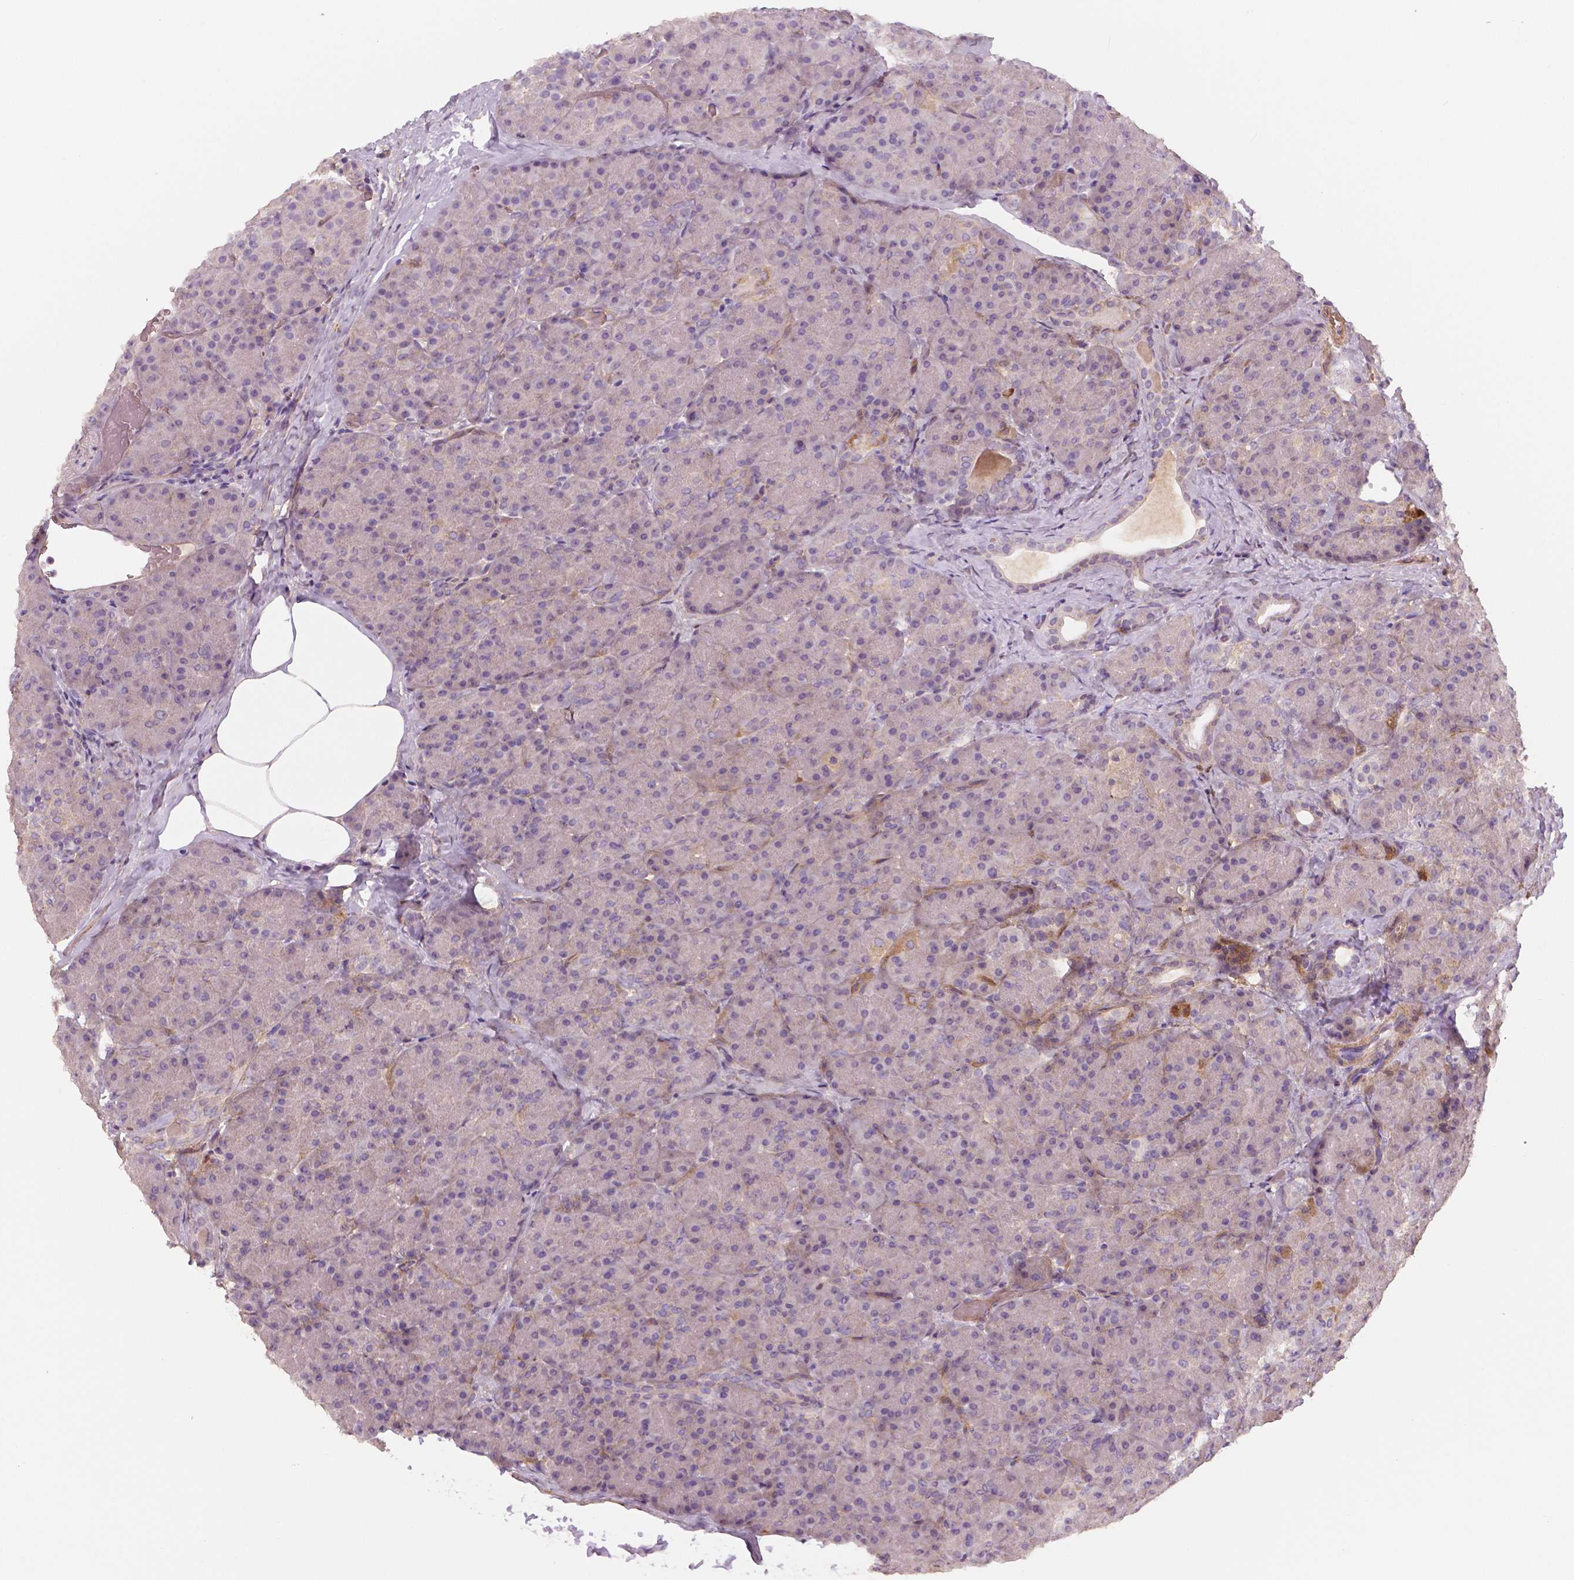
{"staining": {"intensity": "weak", "quantity": "<25%", "location": "cytoplasmic/membranous"}, "tissue": "pancreas", "cell_type": "Exocrine glandular cells", "image_type": "normal", "snomed": [{"axis": "morphology", "description": "Normal tissue, NOS"}, {"axis": "topography", "description": "Pancreas"}], "caption": "Unremarkable pancreas was stained to show a protein in brown. There is no significant expression in exocrine glandular cells. The staining is performed using DAB (3,3'-diaminobenzidine) brown chromogen with nuclei counter-stained in using hematoxylin.", "gene": "FLT1", "patient": {"sex": "male", "age": 57}}